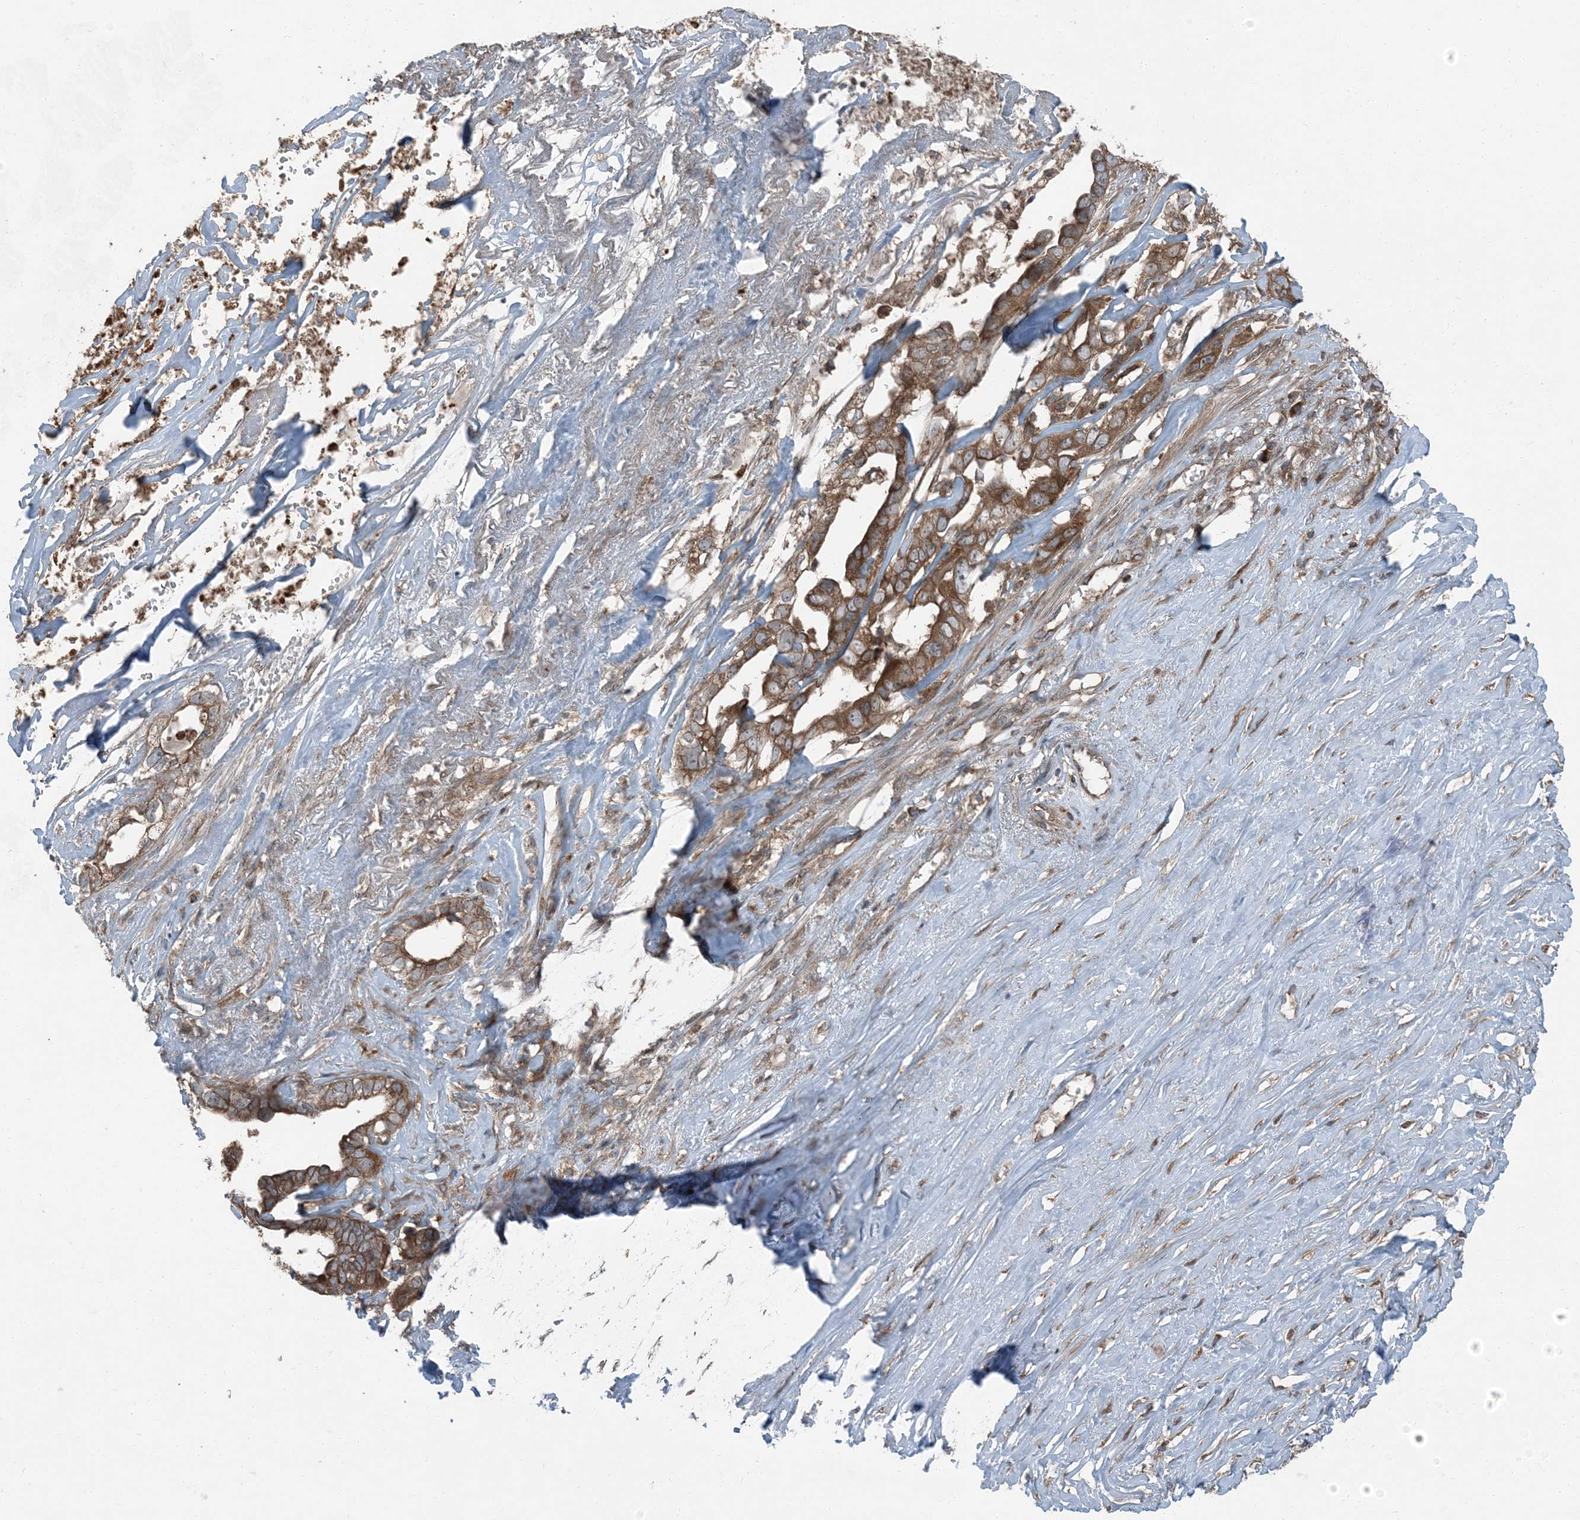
{"staining": {"intensity": "moderate", "quantity": ">75%", "location": "cytoplasmic/membranous"}, "tissue": "liver cancer", "cell_type": "Tumor cells", "image_type": "cancer", "snomed": [{"axis": "morphology", "description": "Cholangiocarcinoma"}, {"axis": "topography", "description": "Liver"}], "caption": "Protein positivity by immunohistochemistry demonstrates moderate cytoplasmic/membranous expression in approximately >75% of tumor cells in liver cancer (cholangiocarcinoma).", "gene": "RAB3GAP1", "patient": {"sex": "female", "age": 79}}